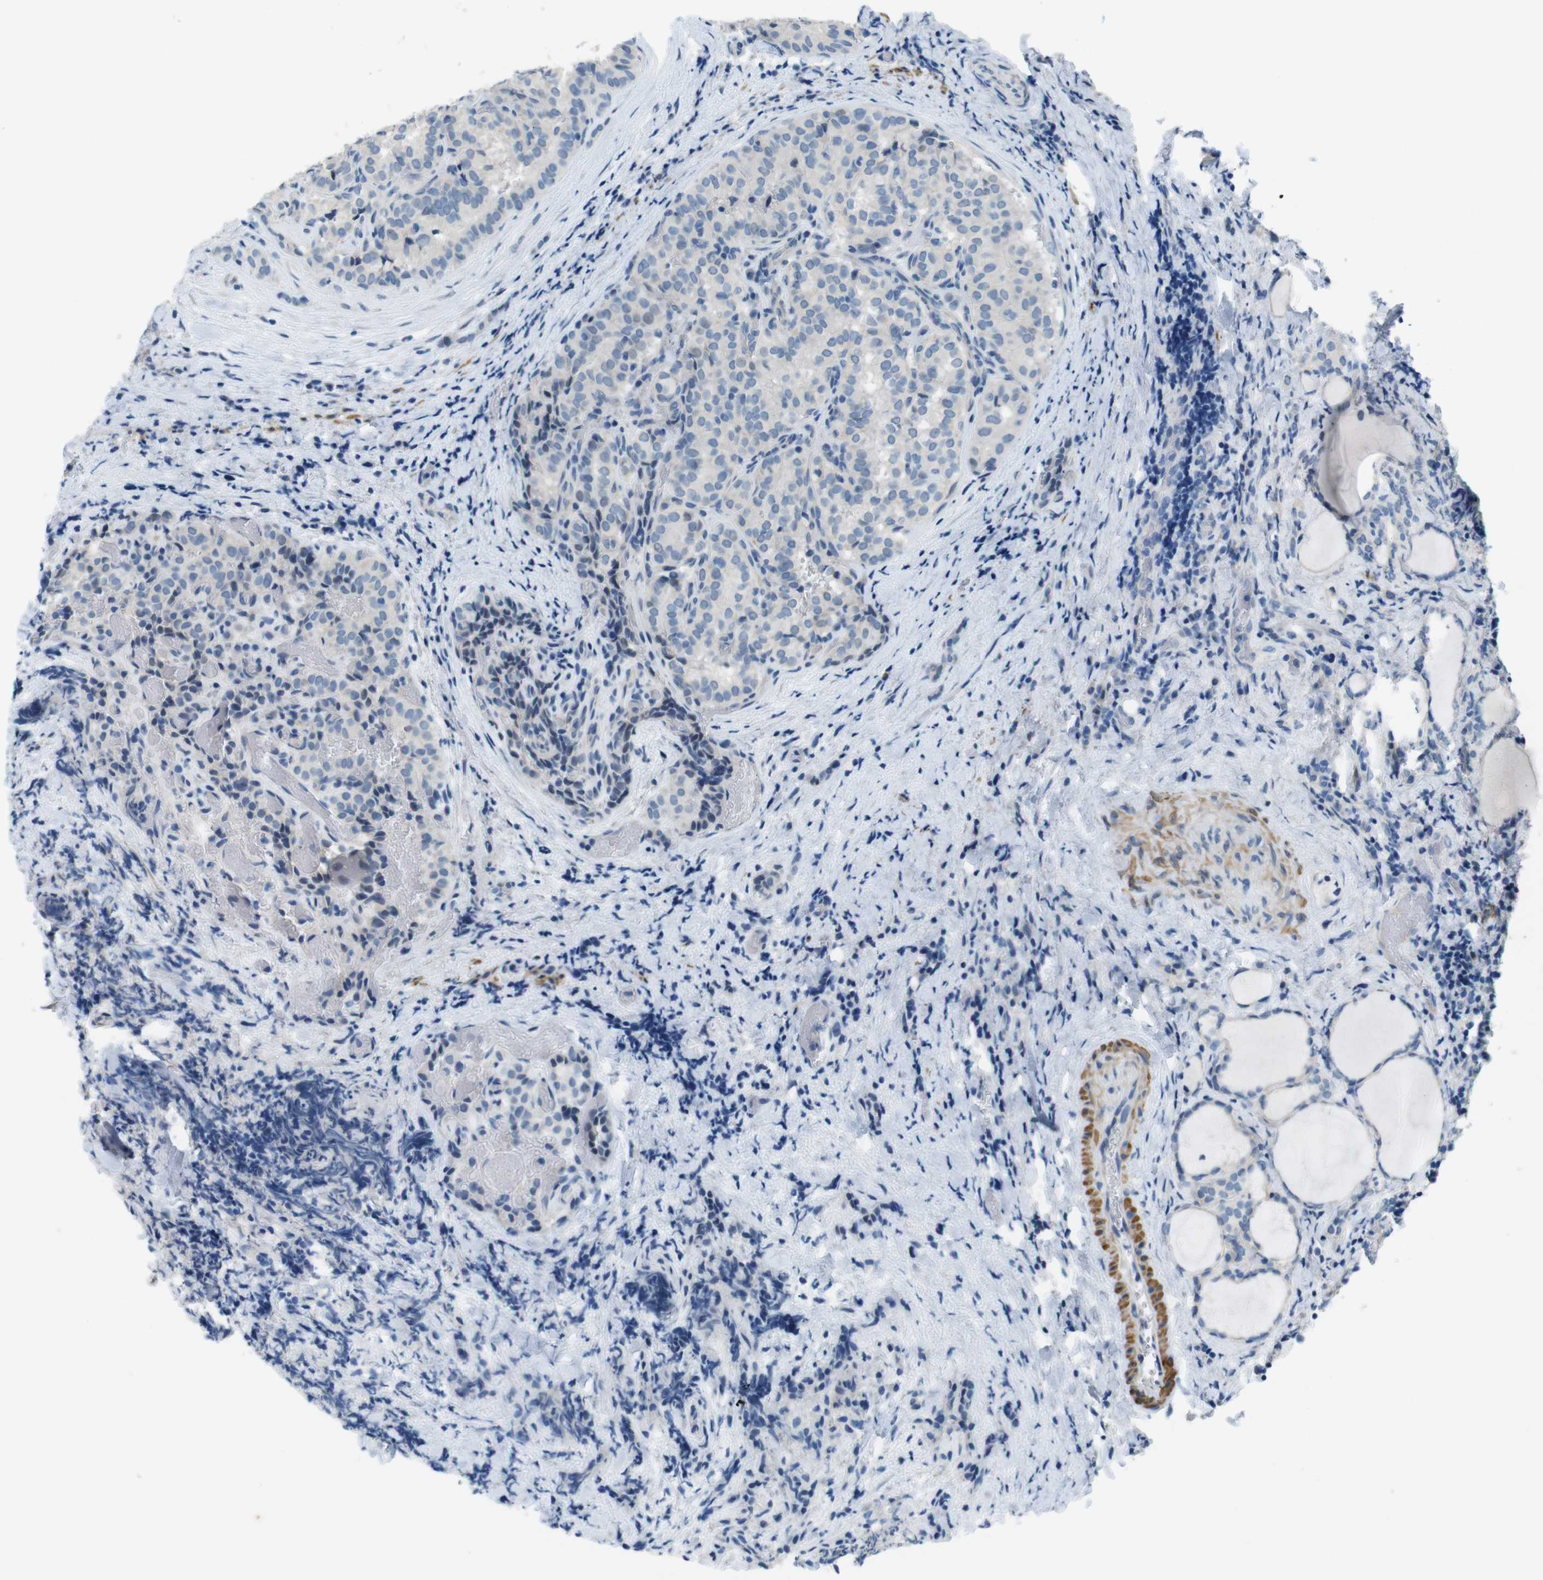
{"staining": {"intensity": "negative", "quantity": "none", "location": "none"}, "tissue": "thyroid cancer", "cell_type": "Tumor cells", "image_type": "cancer", "snomed": [{"axis": "morphology", "description": "Normal tissue, NOS"}, {"axis": "morphology", "description": "Papillary adenocarcinoma, NOS"}, {"axis": "topography", "description": "Thyroid gland"}], "caption": "The histopathology image displays no significant staining in tumor cells of papillary adenocarcinoma (thyroid).", "gene": "HRH2", "patient": {"sex": "female", "age": 30}}